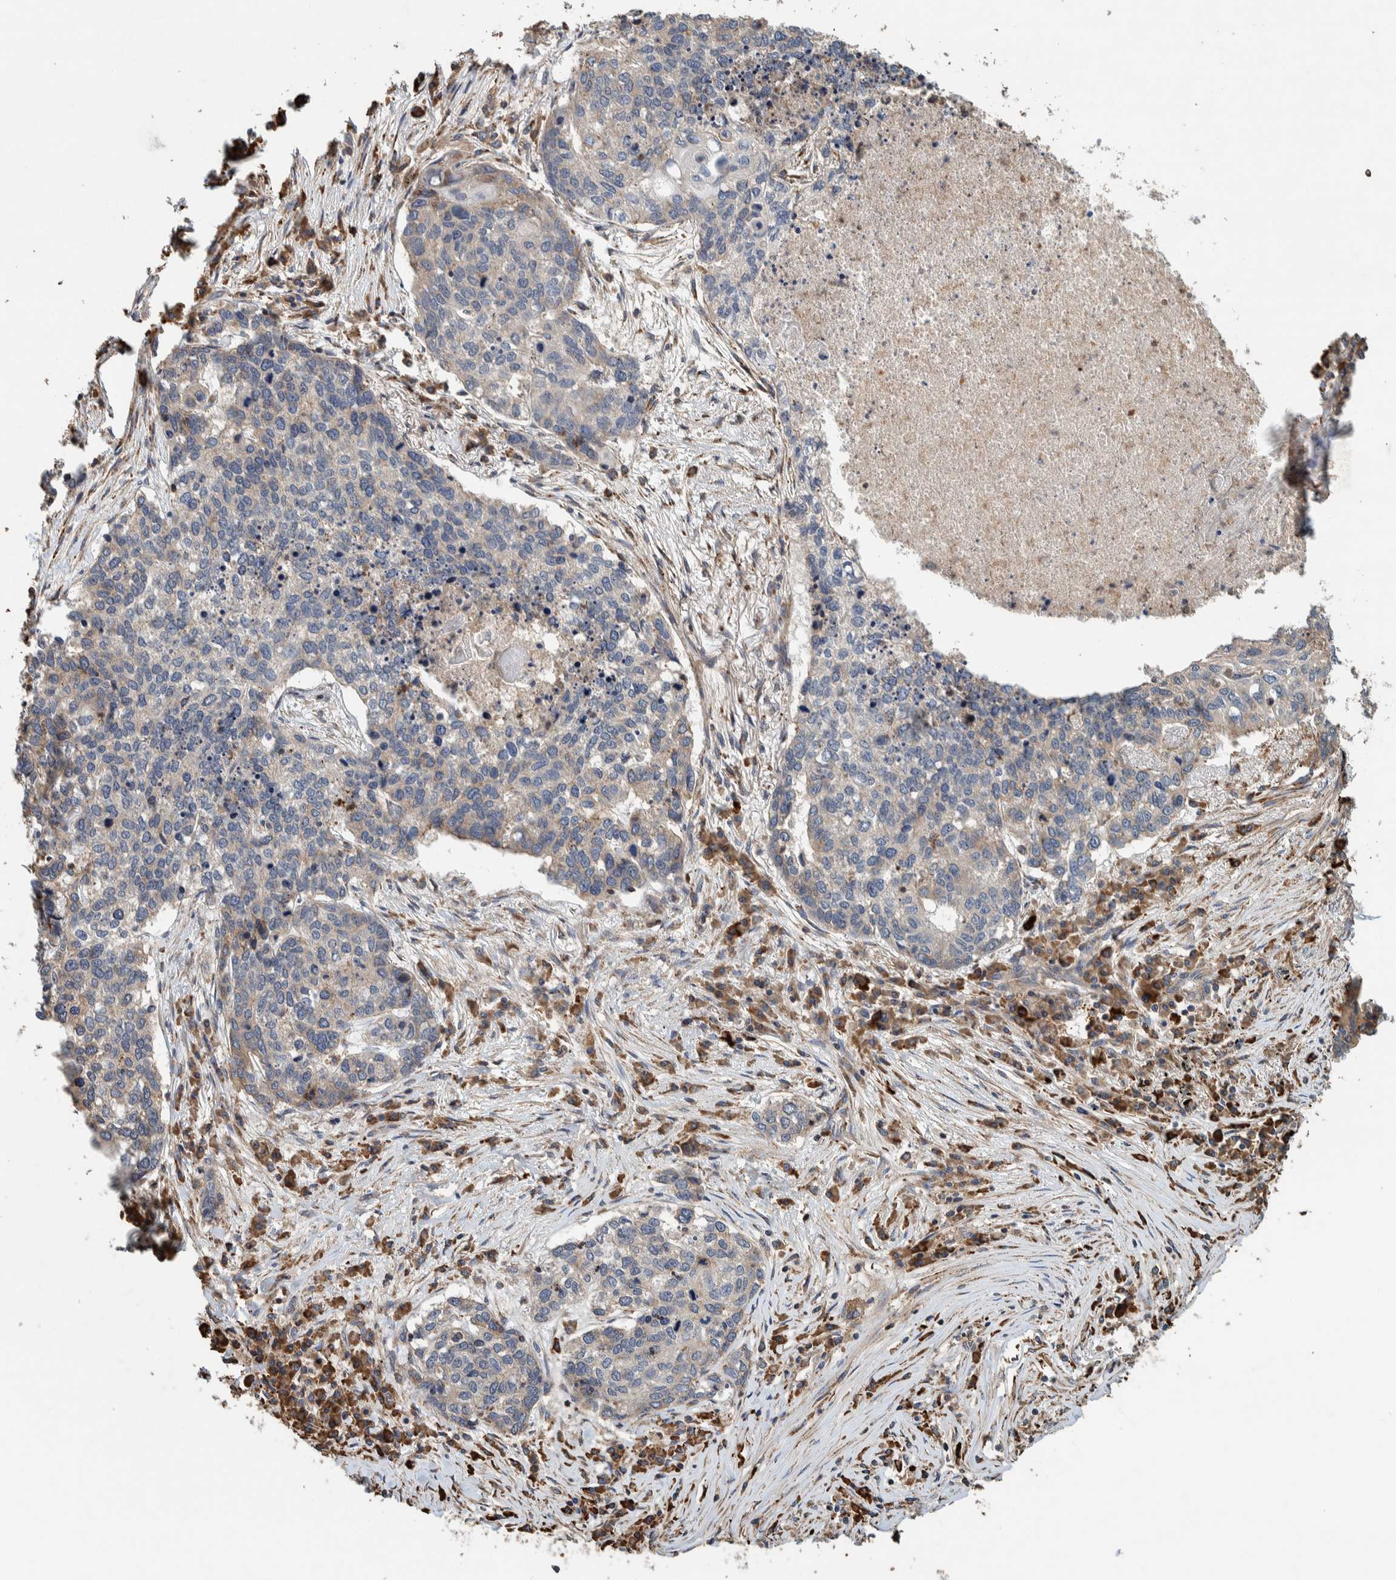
{"staining": {"intensity": "weak", "quantity": "<25%", "location": "cytoplasmic/membranous"}, "tissue": "lung cancer", "cell_type": "Tumor cells", "image_type": "cancer", "snomed": [{"axis": "morphology", "description": "Squamous cell carcinoma, NOS"}, {"axis": "topography", "description": "Lung"}], "caption": "IHC of squamous cell carcinoma (lung) displays no positivity in tumor cells.", "gene": "PLA2G3", "patient": {"sex": "female", "age": 63}}